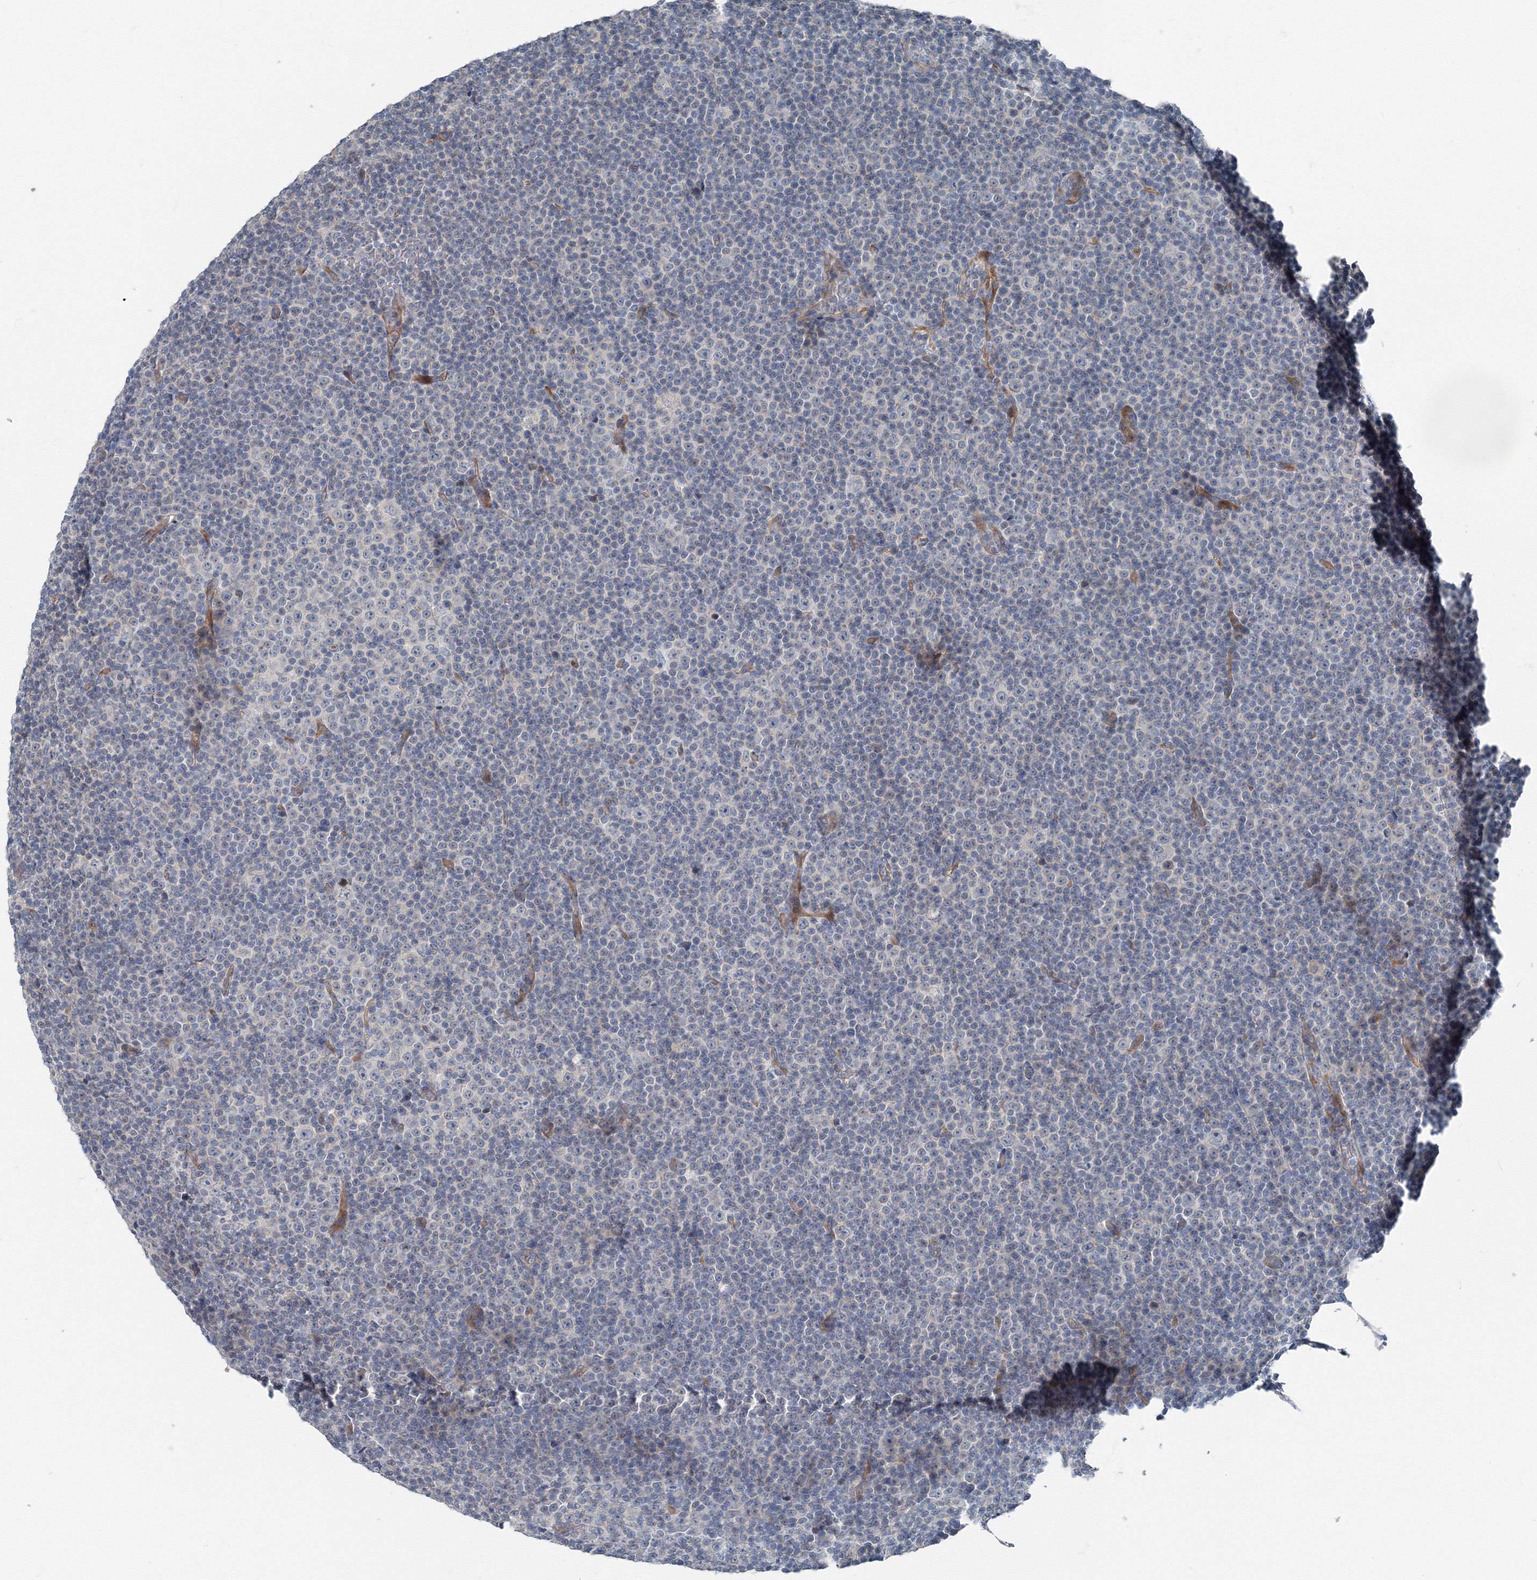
{"staining": {"intensity": "negative", "quantity": "none", "location": "none"}, "tissue": "lymphoma", "cell_type": "Tumor cells", "image_type": "cancer", "snomed": [{"axis": "morphology", "description": "Malignant lymphoma, non-Hodgkin's type, Low grade"}, {"axis": "topography", "description": "Lymph node"}], "caption": "Human low-grade malignant lymphoma, non-Hodgkin's type stained for a protein using immunohistochemistry (IHC) displays no expression in tumor cells.", "gene": "AASDH", "patient": {"sex": "female", "age": 67}}